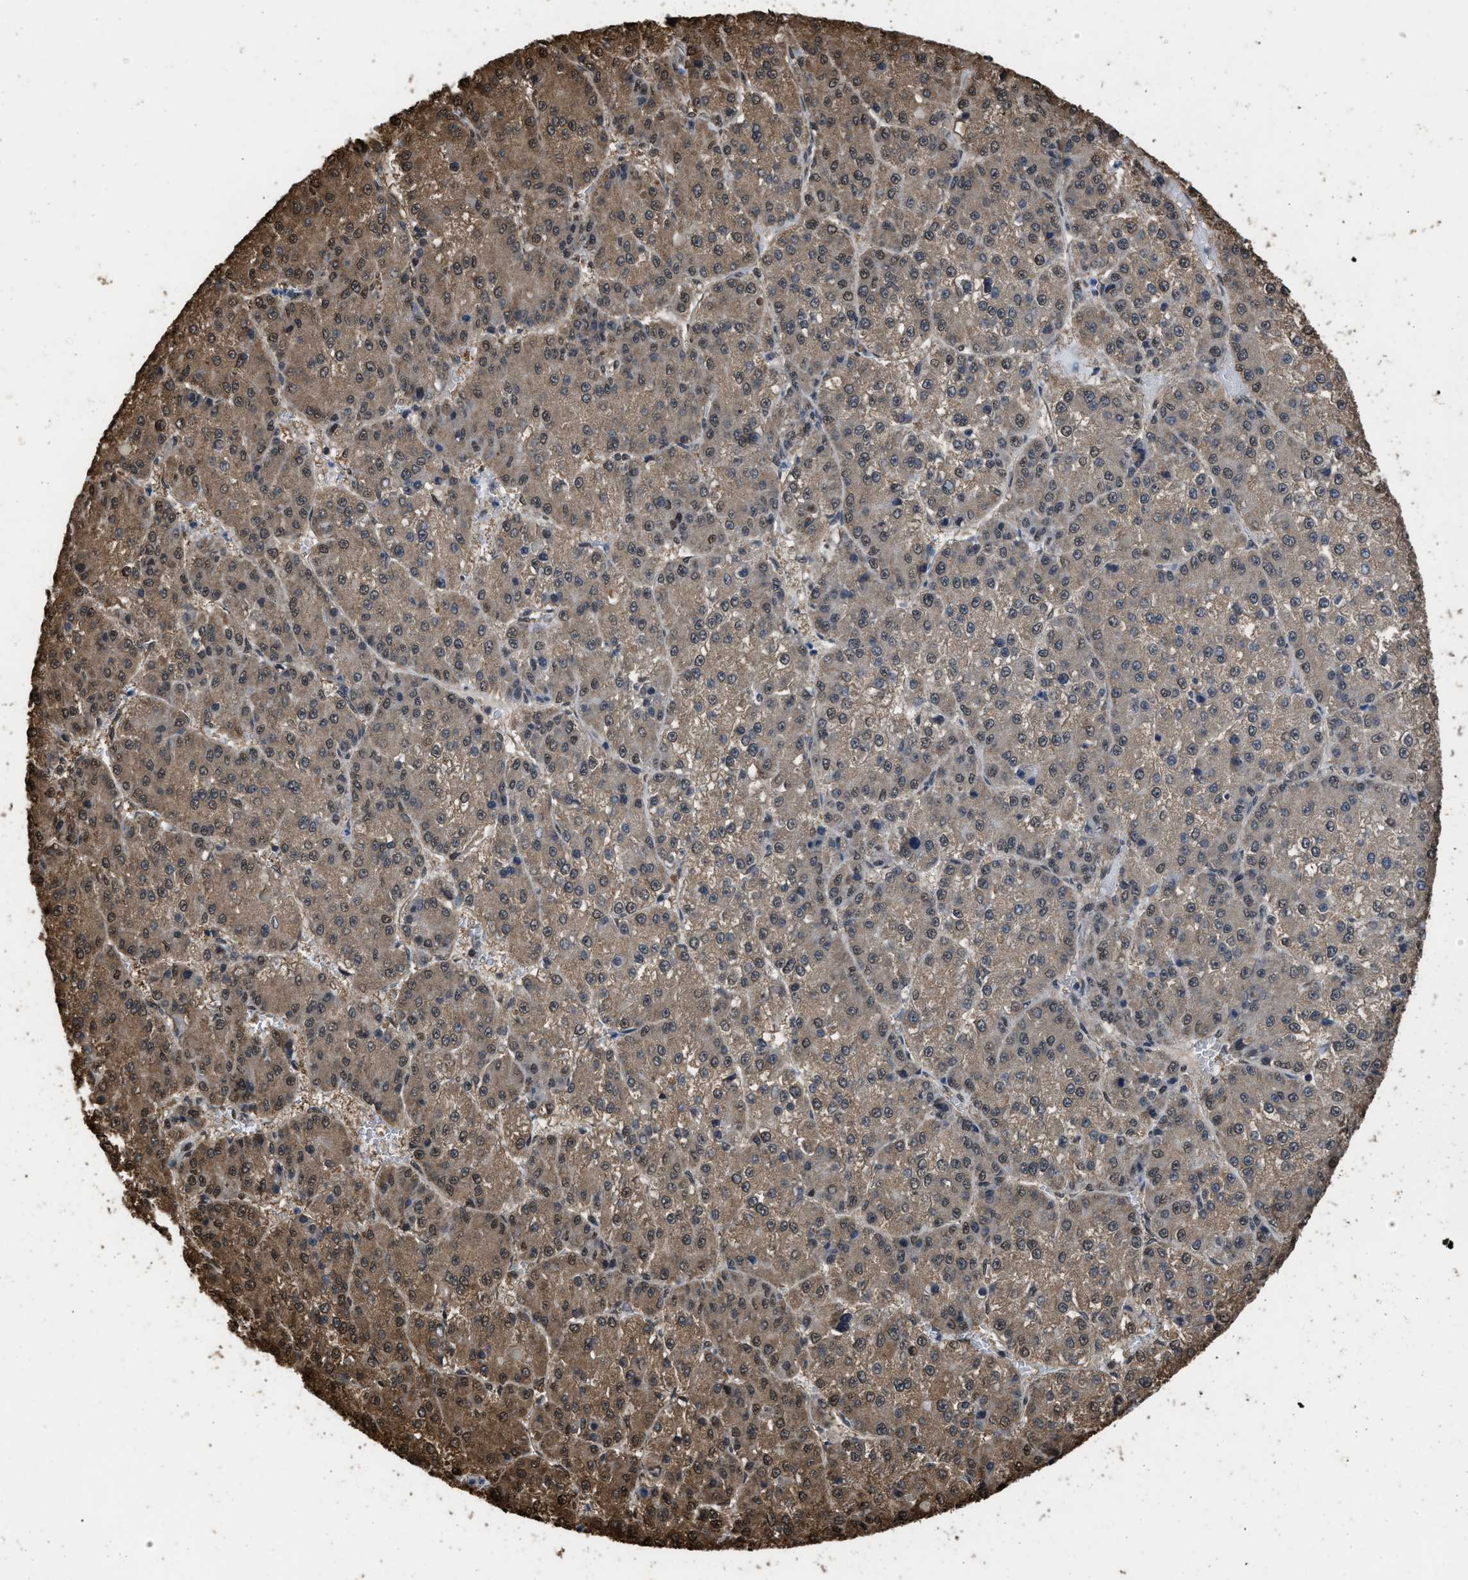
{"staining": {"intensity": "moderate", "quantity": "25%-75%", "location": "cytoplasmic/membranous,nuclear"}, "tissue": "liver cancer", "cell_type": "Tumor cells", "image_type": "cancer", "snomed": [{"axis": "morphology", "description": "Carcinoma, Hepatocellular, NOS"}, {"axis": "topography", "description": "Liver"}], "caption": "Immunohistochemistry (IHC) of human liver hepatocellular carcinoma displays medium levels of moderate cytoplasmic/membranous and nuclear staining in approximately 25%-75% of tumor cells.", "gene": "FNTA", "patient": {"sex": "female", "age": 73}}